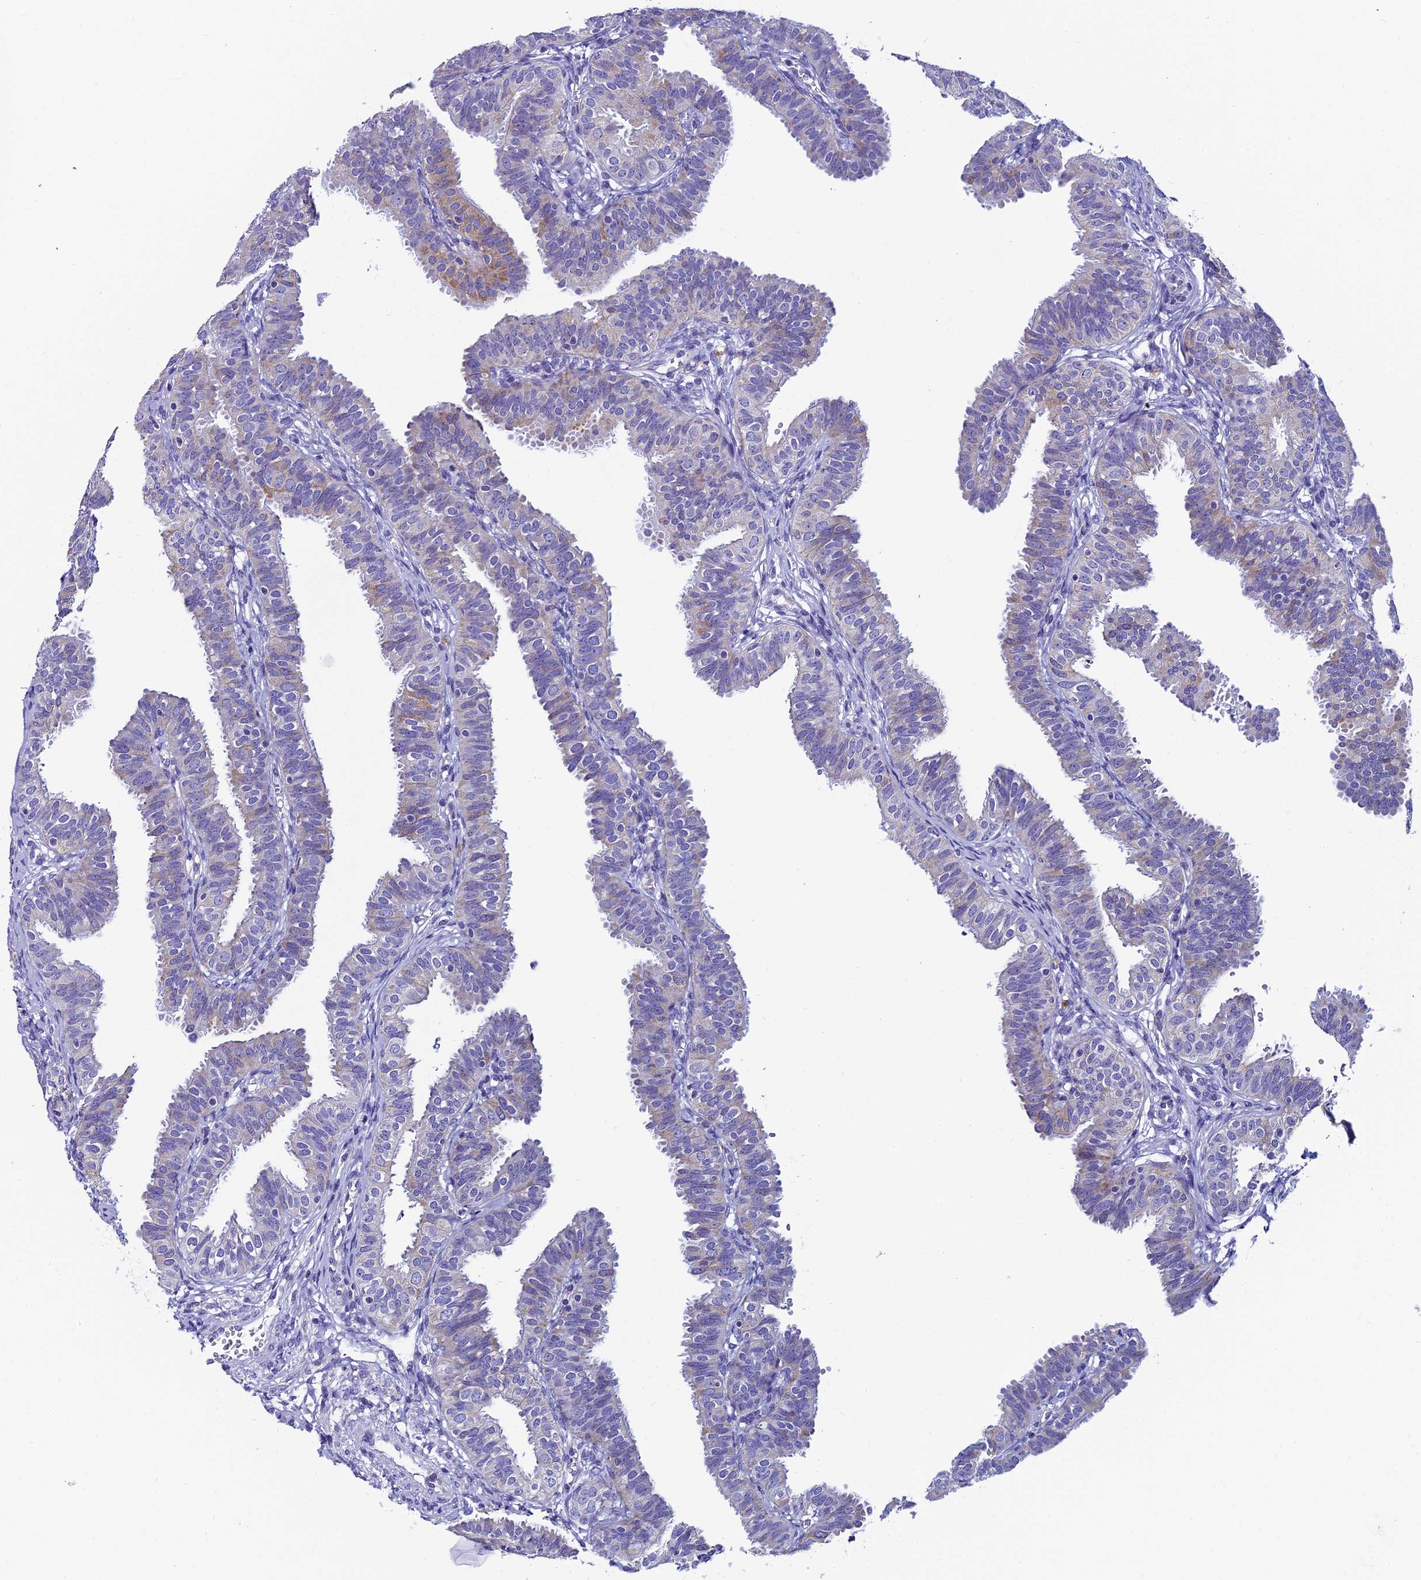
{"staining": {"intensity": "weak", "quantity": "<25%", "location": "cytoplasmic/membranous"}, "tissue": "fallopian tube", "cell_type": "Glandular cells", "image_type": "normal", "snomed": [{"axis": "morphology", "description": "Normal tissue, NOS"}, {"axis": "topography", "description": "Fallopian tube"}], "caption": "The photomicrograph displays no staining of glandular cells in unremarkable fallopian tube.", "gene": "REEP4", "patient": {"sex": "female", "age": 35}}